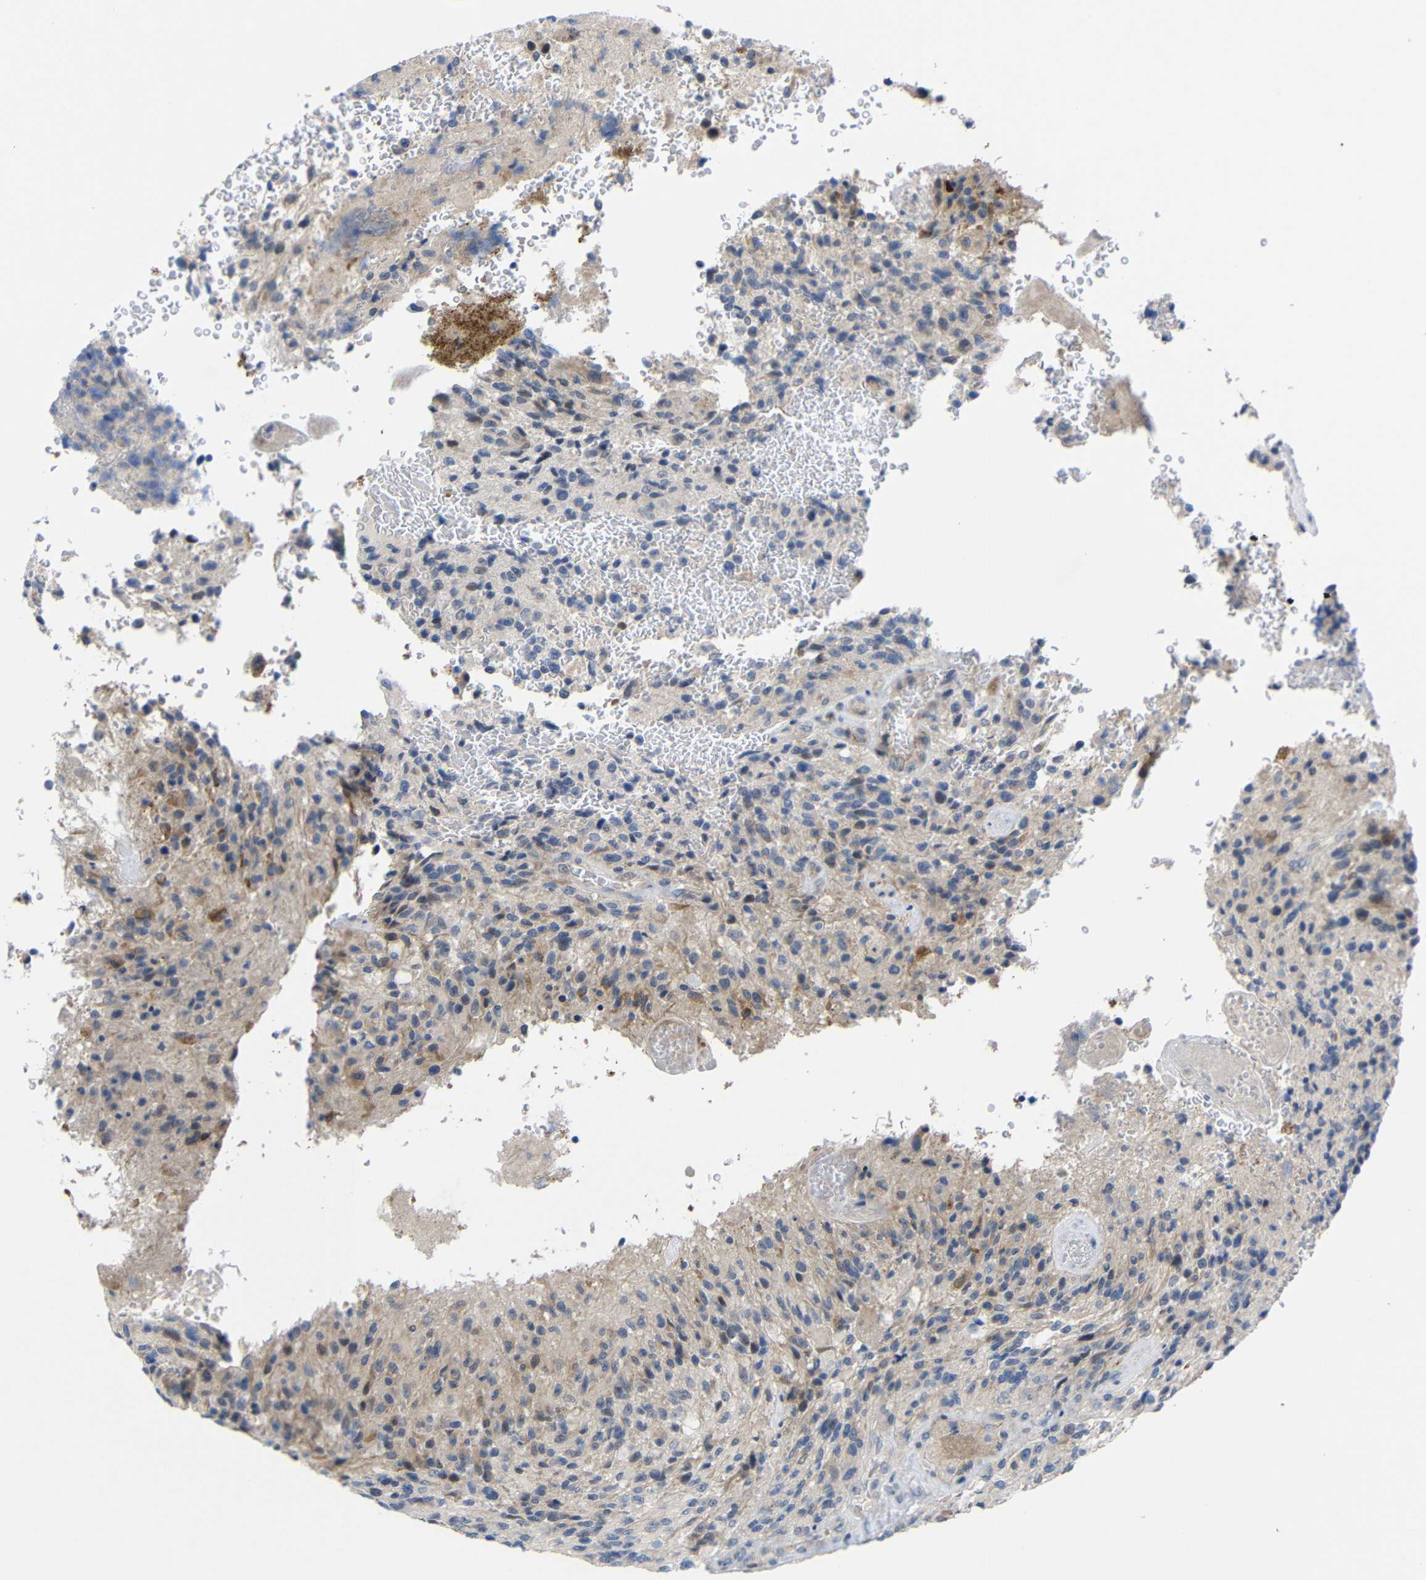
{"staining": {"intensity": "weak", "quantity": "<25%", "location": "cytoplasmic/membranous"}, "tissue": "glioma", "cell_type": "Tumor cells", "image_type": "cancer", "snomed": [{"axis": "morphology", "description": "Normal tissue, NOS"}, {"axis": "morphology", "description": "Glioma, malignant, High grade"}, {"axis": "topography", "description": "Cerebral cortex"}], "caption": "Tumor cells are negative for brown protein staining in glioma.", "gene": "CMTM1", "patient": {"sex": "male", "age": 56}}